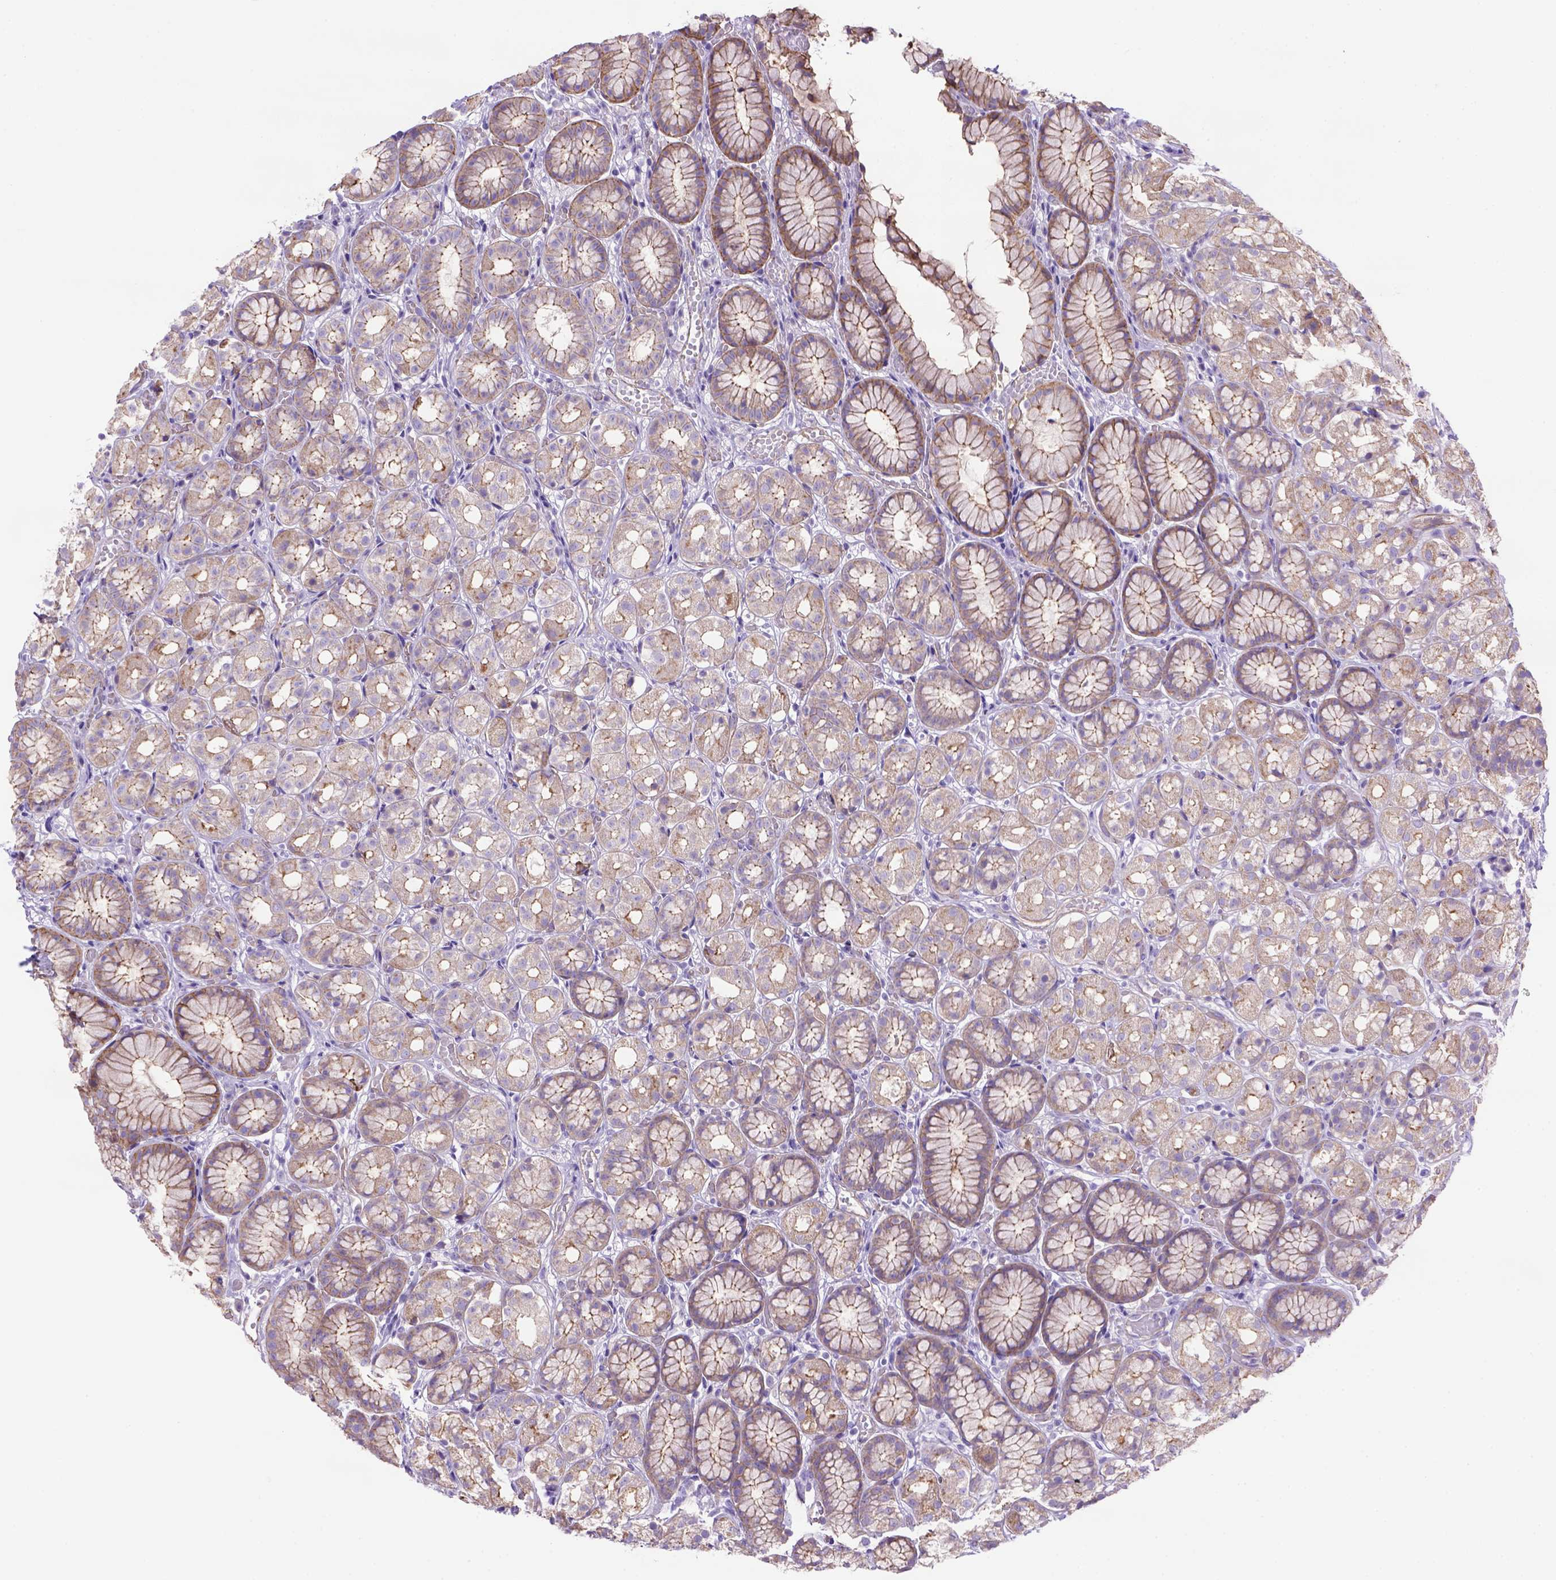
{"staining": {"intensity": "moderate", "quantity": ">75%", "location": "cytoplasmic/membranous"}, "tissue": "stomach", "cell_type": "Glandular cells", "image_type": "normal", "snomed": [{"axis": "morphology", "description": "Normal tissue, NOS"}, {"axis": "topography", "description": "Stomach"}], "caption": "Immunohistochemistry (IHC) image of benign stomach stained for a protein (brown), which shows medium levels of moderate cytoplasmic/membranous expression in about >75% of glandular cells.", "gene": "PEX12", "patient": {"sex": "male", "age": 70}}